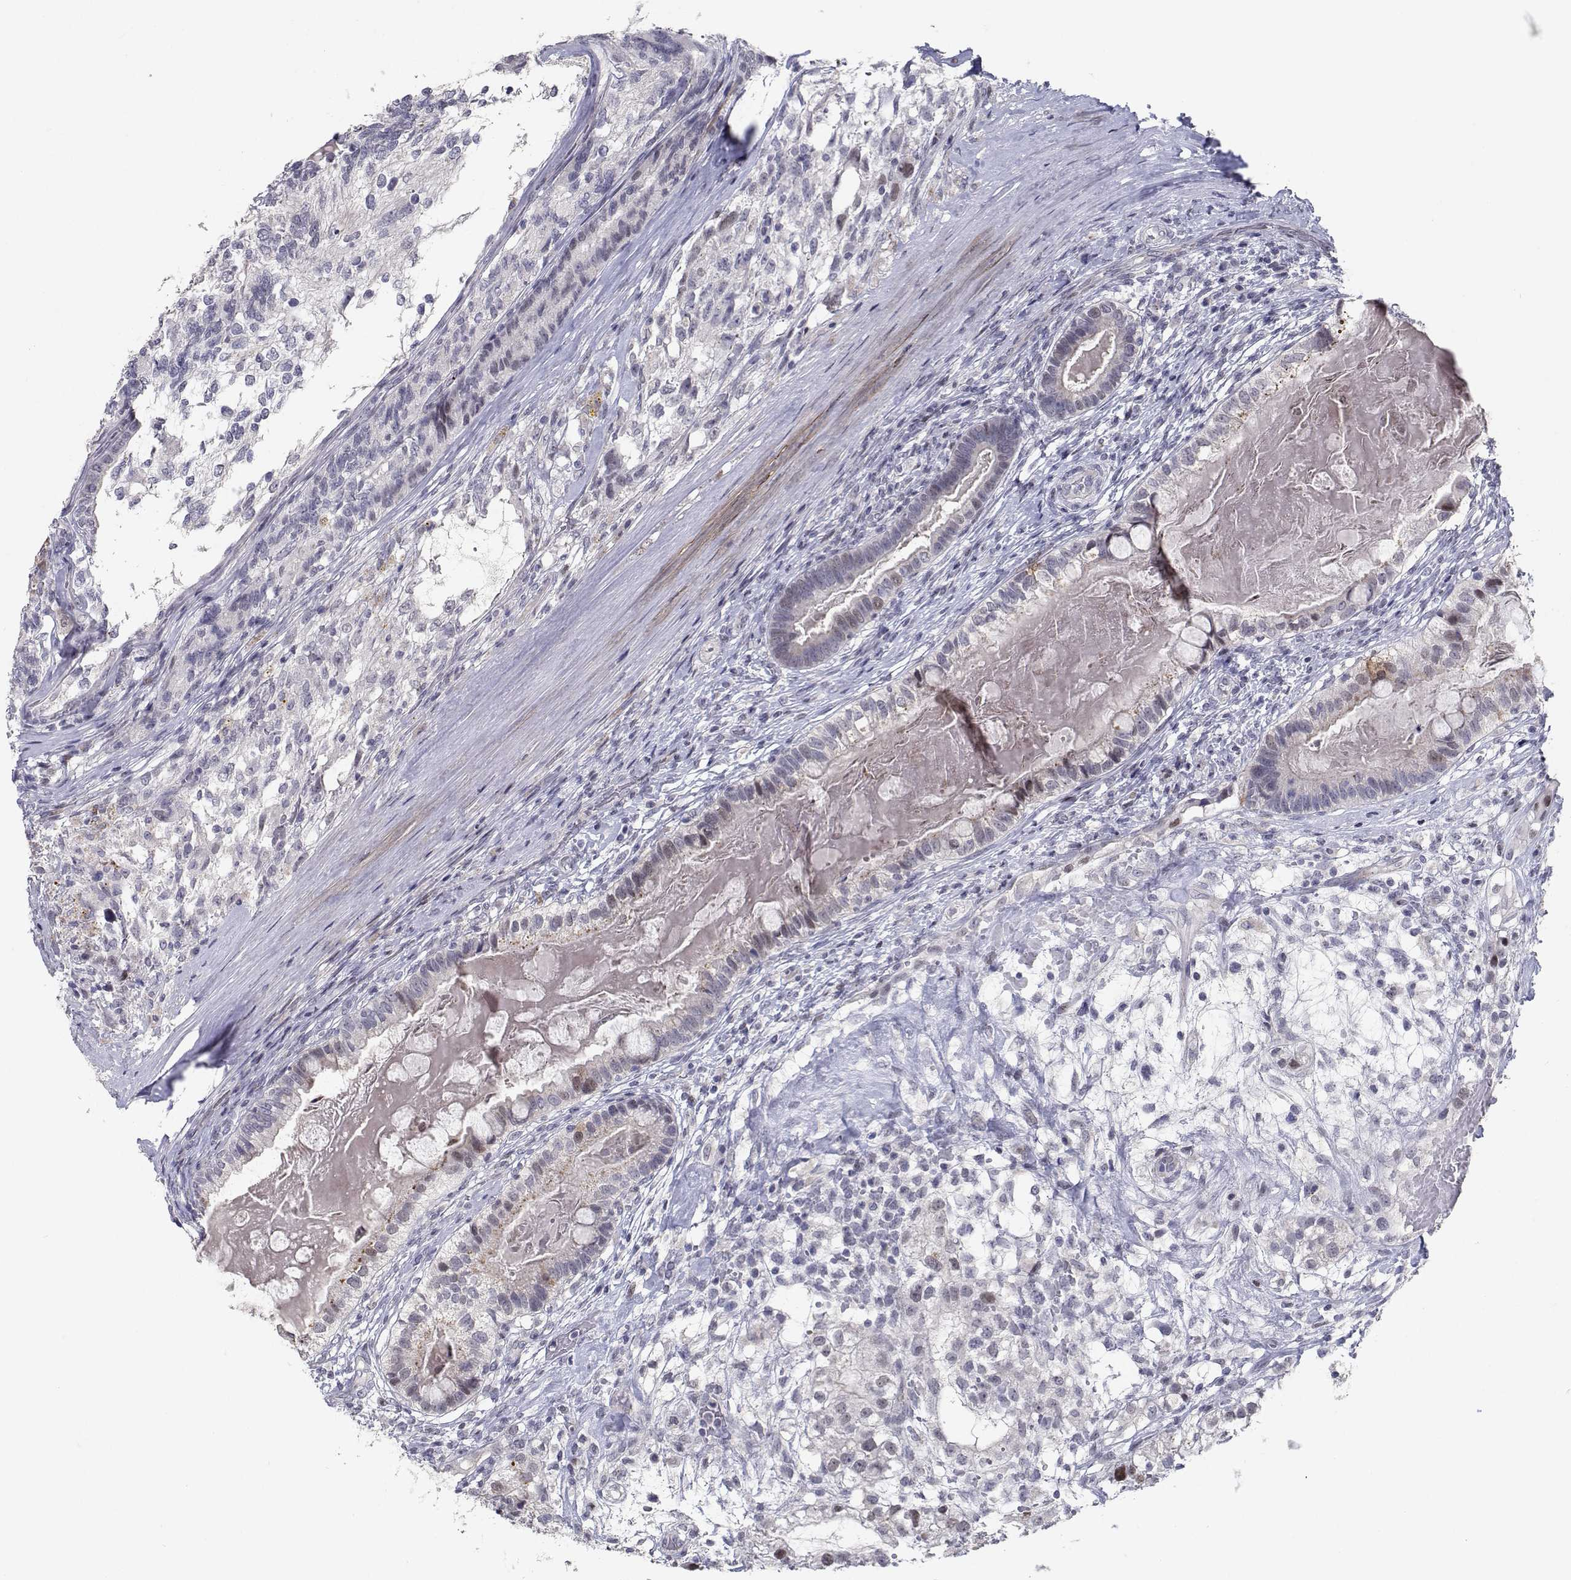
{"staining": {"intensity": "negative", "quantity": "none", "location": "none"}, "tissue": "testis cancer", "cell_type": "Tumor cells", "image_type": "cancer", "snomed": [{"axis": "morphology", "description": "Seminoma, NOS"}, {"axis": "morphology", "description": "Carcinoma, Embryonal, NOS"}, {"axis": "topography", "description": "Testis"}], "caption": "Image shows no significant protein positivity in tumor cells of seminoma (testis).", "gene": "RBPJL", "patient": {"sex": "male", "age": 41}}